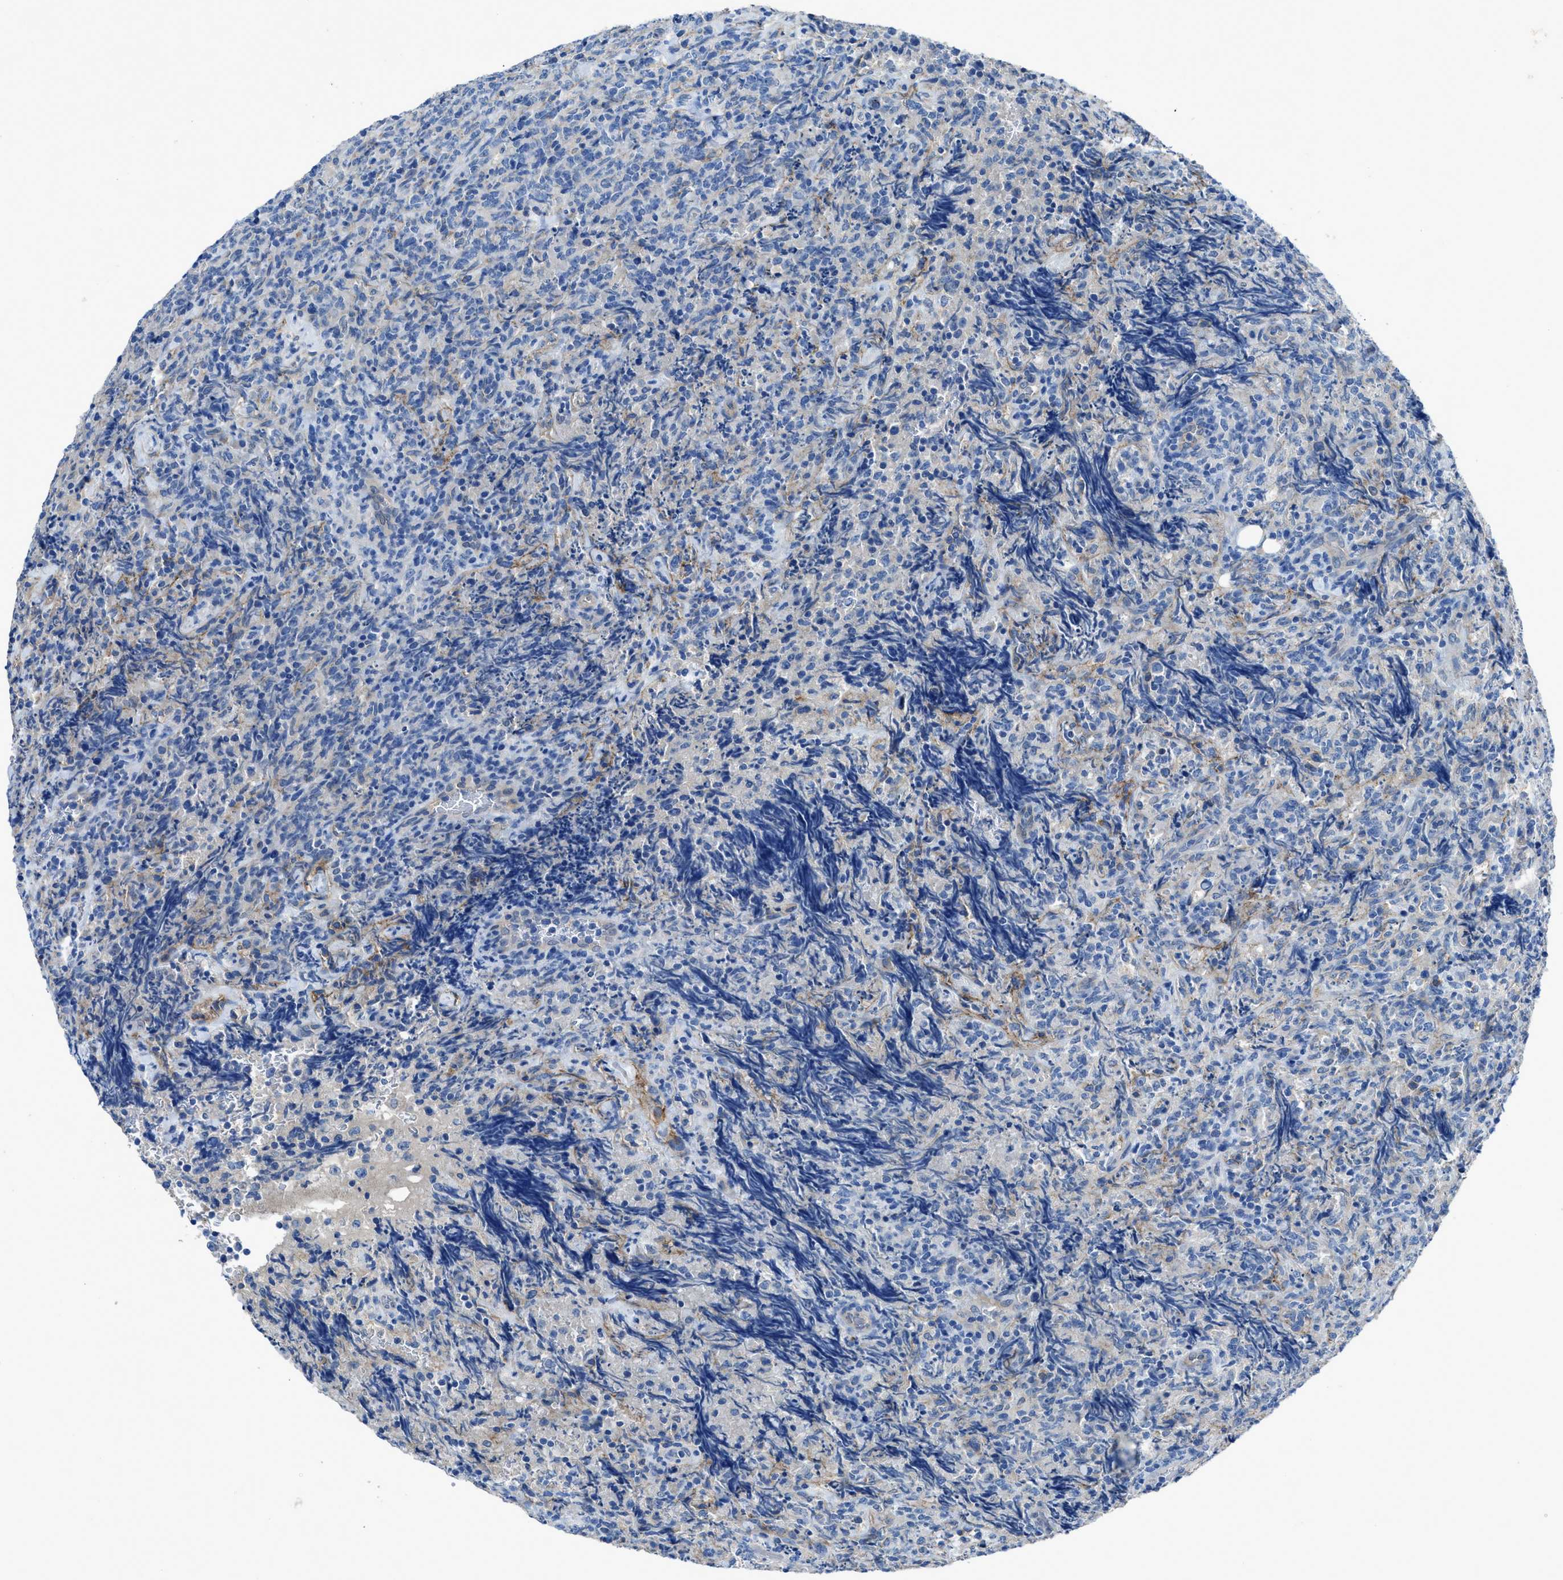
{"staining": {"intensity": "negative", "quantity": "none", "location": "none"}, "tissue": "lymphoma", "cell_type": "Tumor cells", "image_type": "cancer", "snomed": [{"axis": "morphology", "description": "Malignant lymphoma, non-Hodgkin's type, High grade"}, {"axis": "topography", "description": "Tonsil"}], "caption": "IHC of human high-grade malignant lymphoma, non-Hodgkin's type reveals no positivity in tumor cells.", "gene": "PTGFRN", "patient": {"sex": "female", "age": 36}}